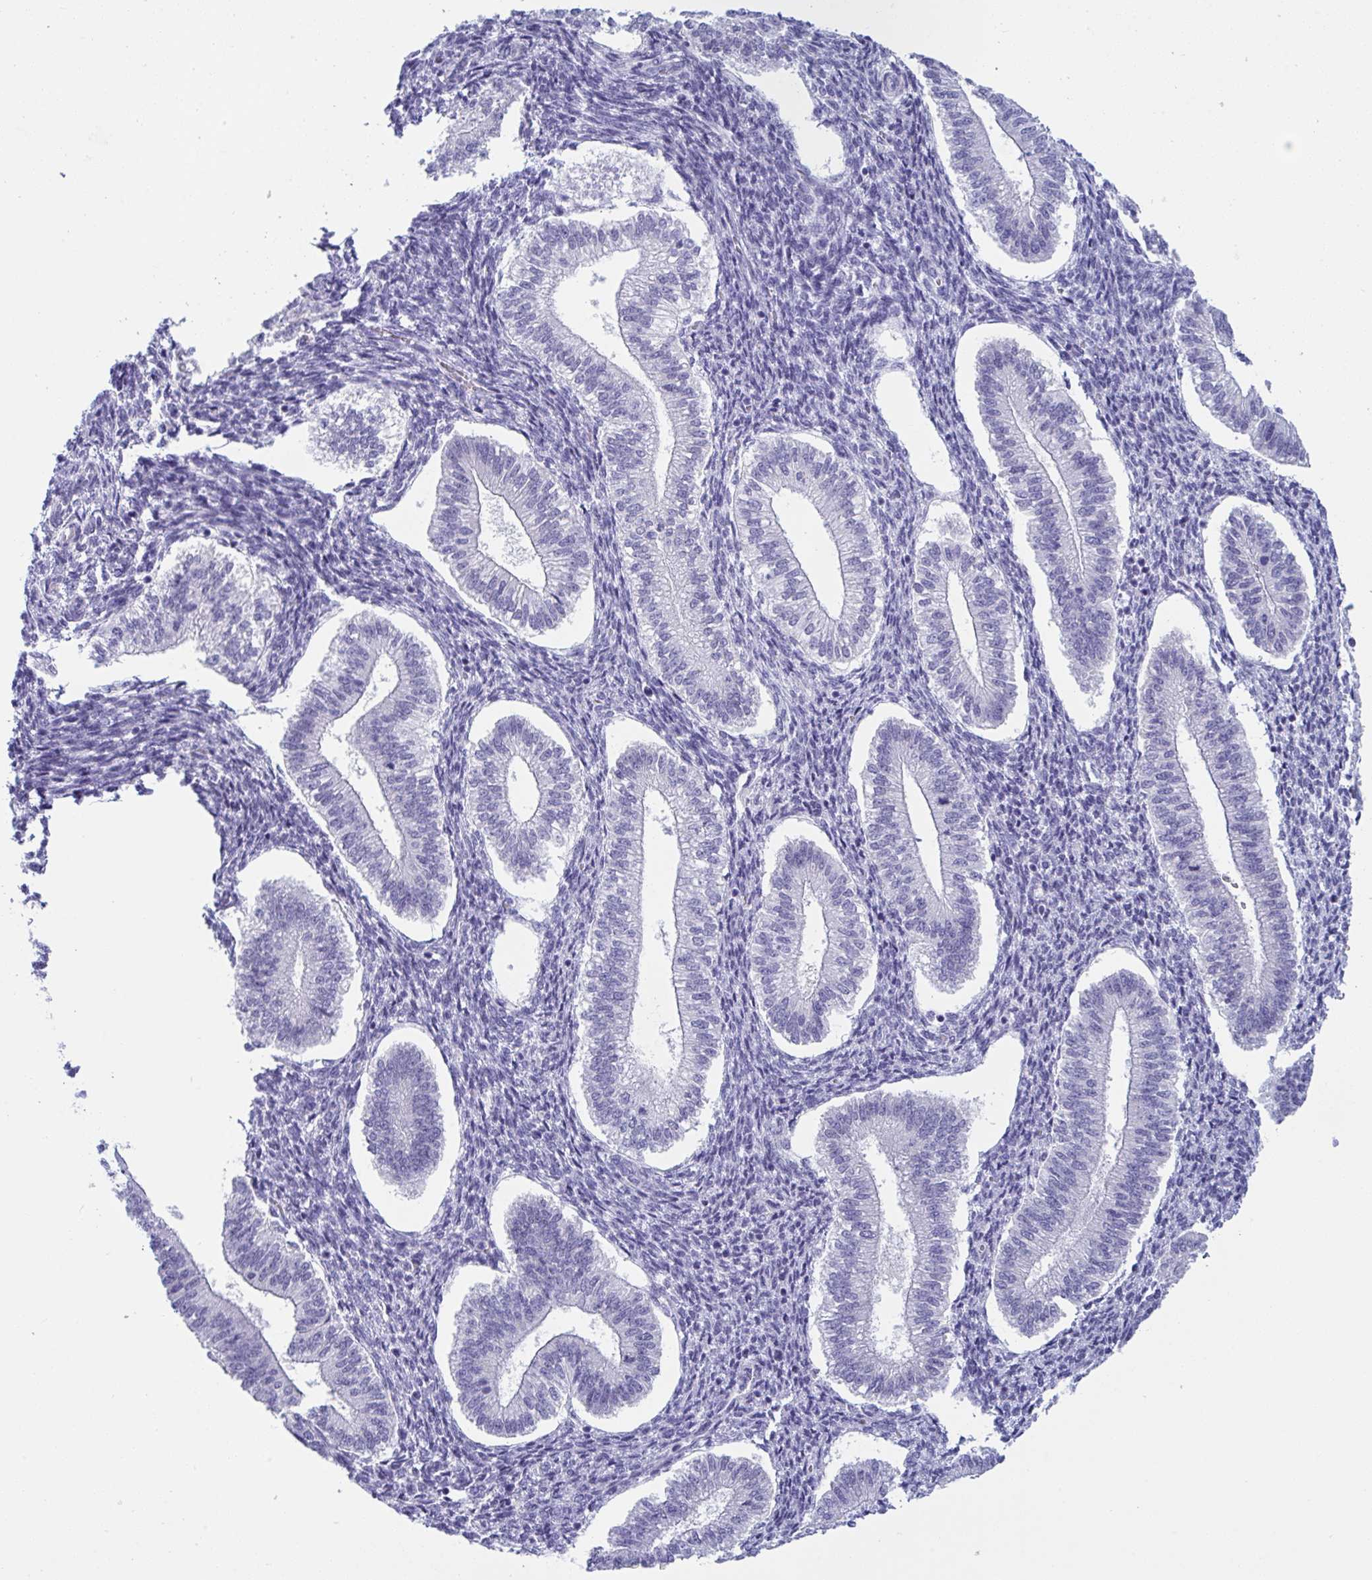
{"staining": {"intensity": "negative", "quantity": "none", "location": "none"}, "tissue": "endometrium", "cell_type": "Cells in endometrial stroma", "image_type": "normal", "snomed": [{"axis": "morphology", "description": "Normal tissue, NOS"}, {"axis": "topography", "description": "Endometrium"}], "caption": "An image of endometrium stained for a protein shows no brown staining in cells in endometrial stroma. (Immunohistochemistry, brightfield microscopy, high magnification).", "gene": "PRDM9", "patient": {"sex": "female", "age": 25}}